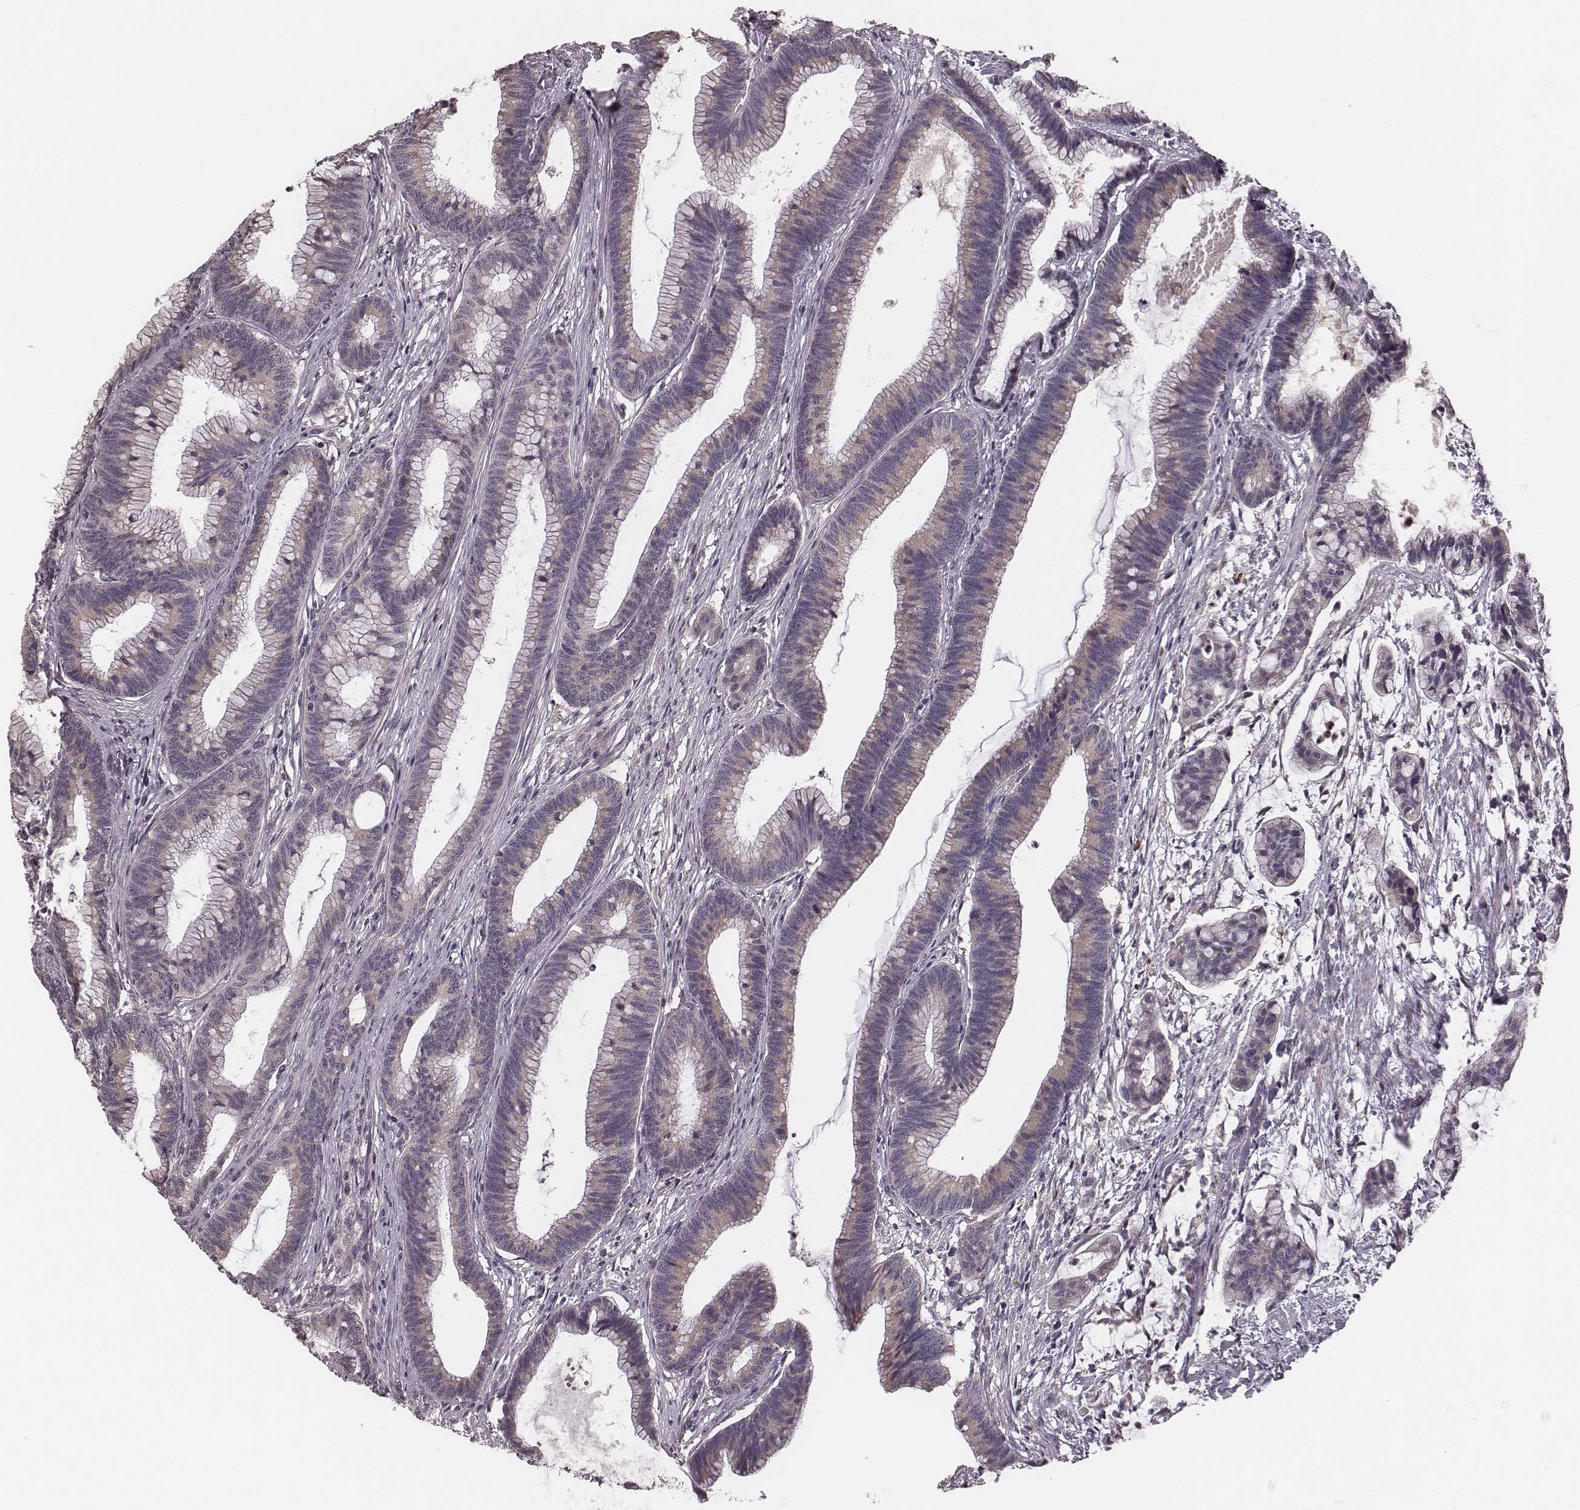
{"staining": {"intensity": "weak", "quantity": ">75%", "location": "cytoplasmic/membranous"}, "tissue": "colorectal cancer", "cell_type": "Tumor cells", "image_type": "cancer", "snomed": [{"axis": "morphology", "description": "Adenocarcinoma, NOS"}, {"axis": "topography", "description": "Colon"}], "caption": "Approximately >75% of tumor cells in colorectal cancer (adenocarcinoma) demonstrate weak cytoplasmic/membranous protein staining as visualized by brown immunohistochemical staining.", "gene": "P2RX5", "patient": {"sex": "female", "age": 78}}